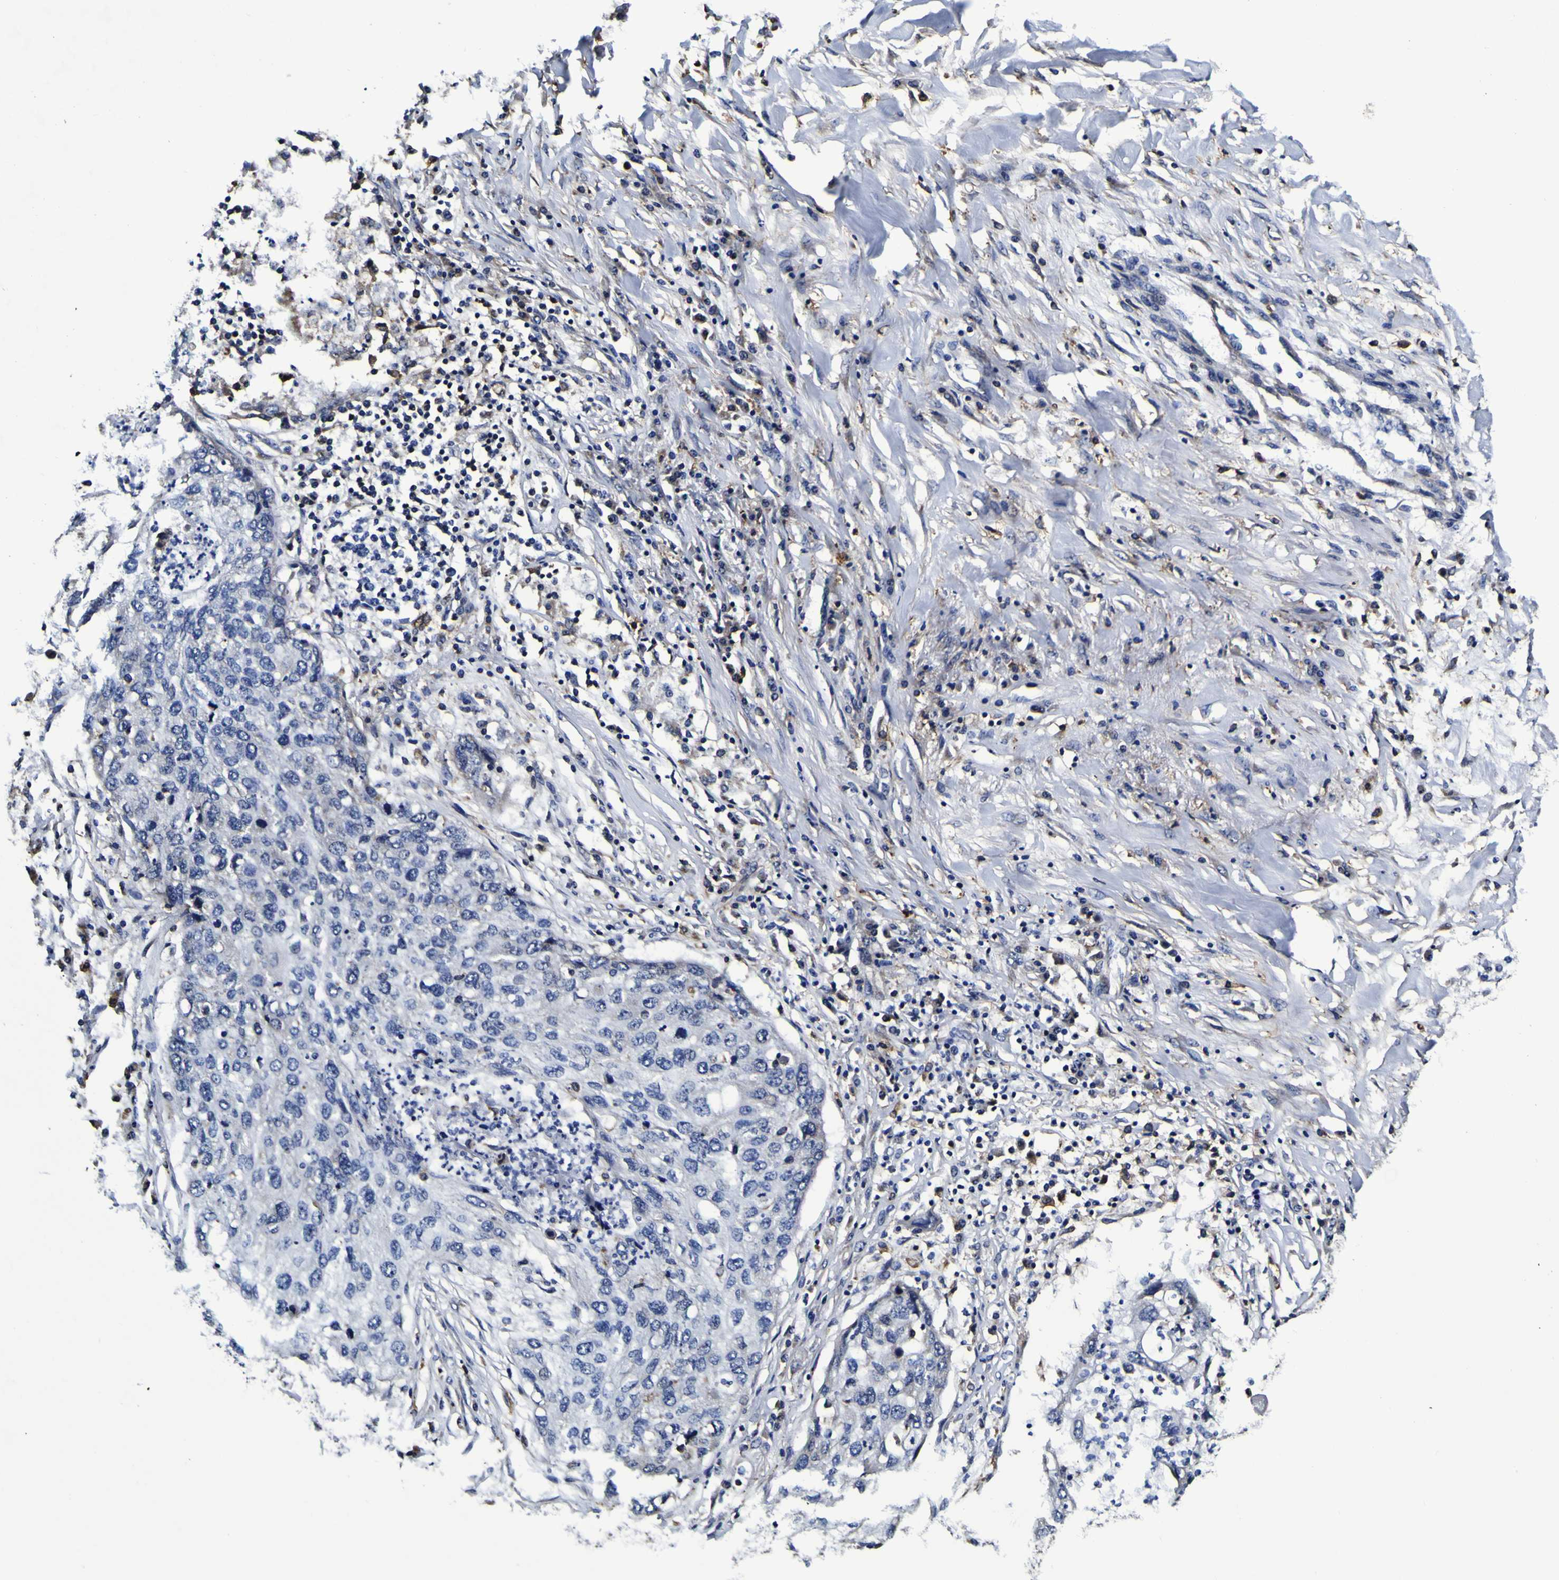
{"staining": {"intensity": "negative", "quantity": "none", "location": "none"}, "tissue": "lung cancer", "cell_type": "Tumor cells", "image_type": "cancer", "snomed": [{"axis": "morphology", "description": "Squamous cell carcinoma, NOS"}, {"axis": "topography", "description": "Lung"}], "caption": "An immunohistochemistry photomicrograph of lung cancer (squamous cell carcinoma) is shown. There is no staining in tumor cells of lung cancer (squamous cell carcinoma).", "gene": "GPX1", "patient": {"sex": "female", "age": 63}}